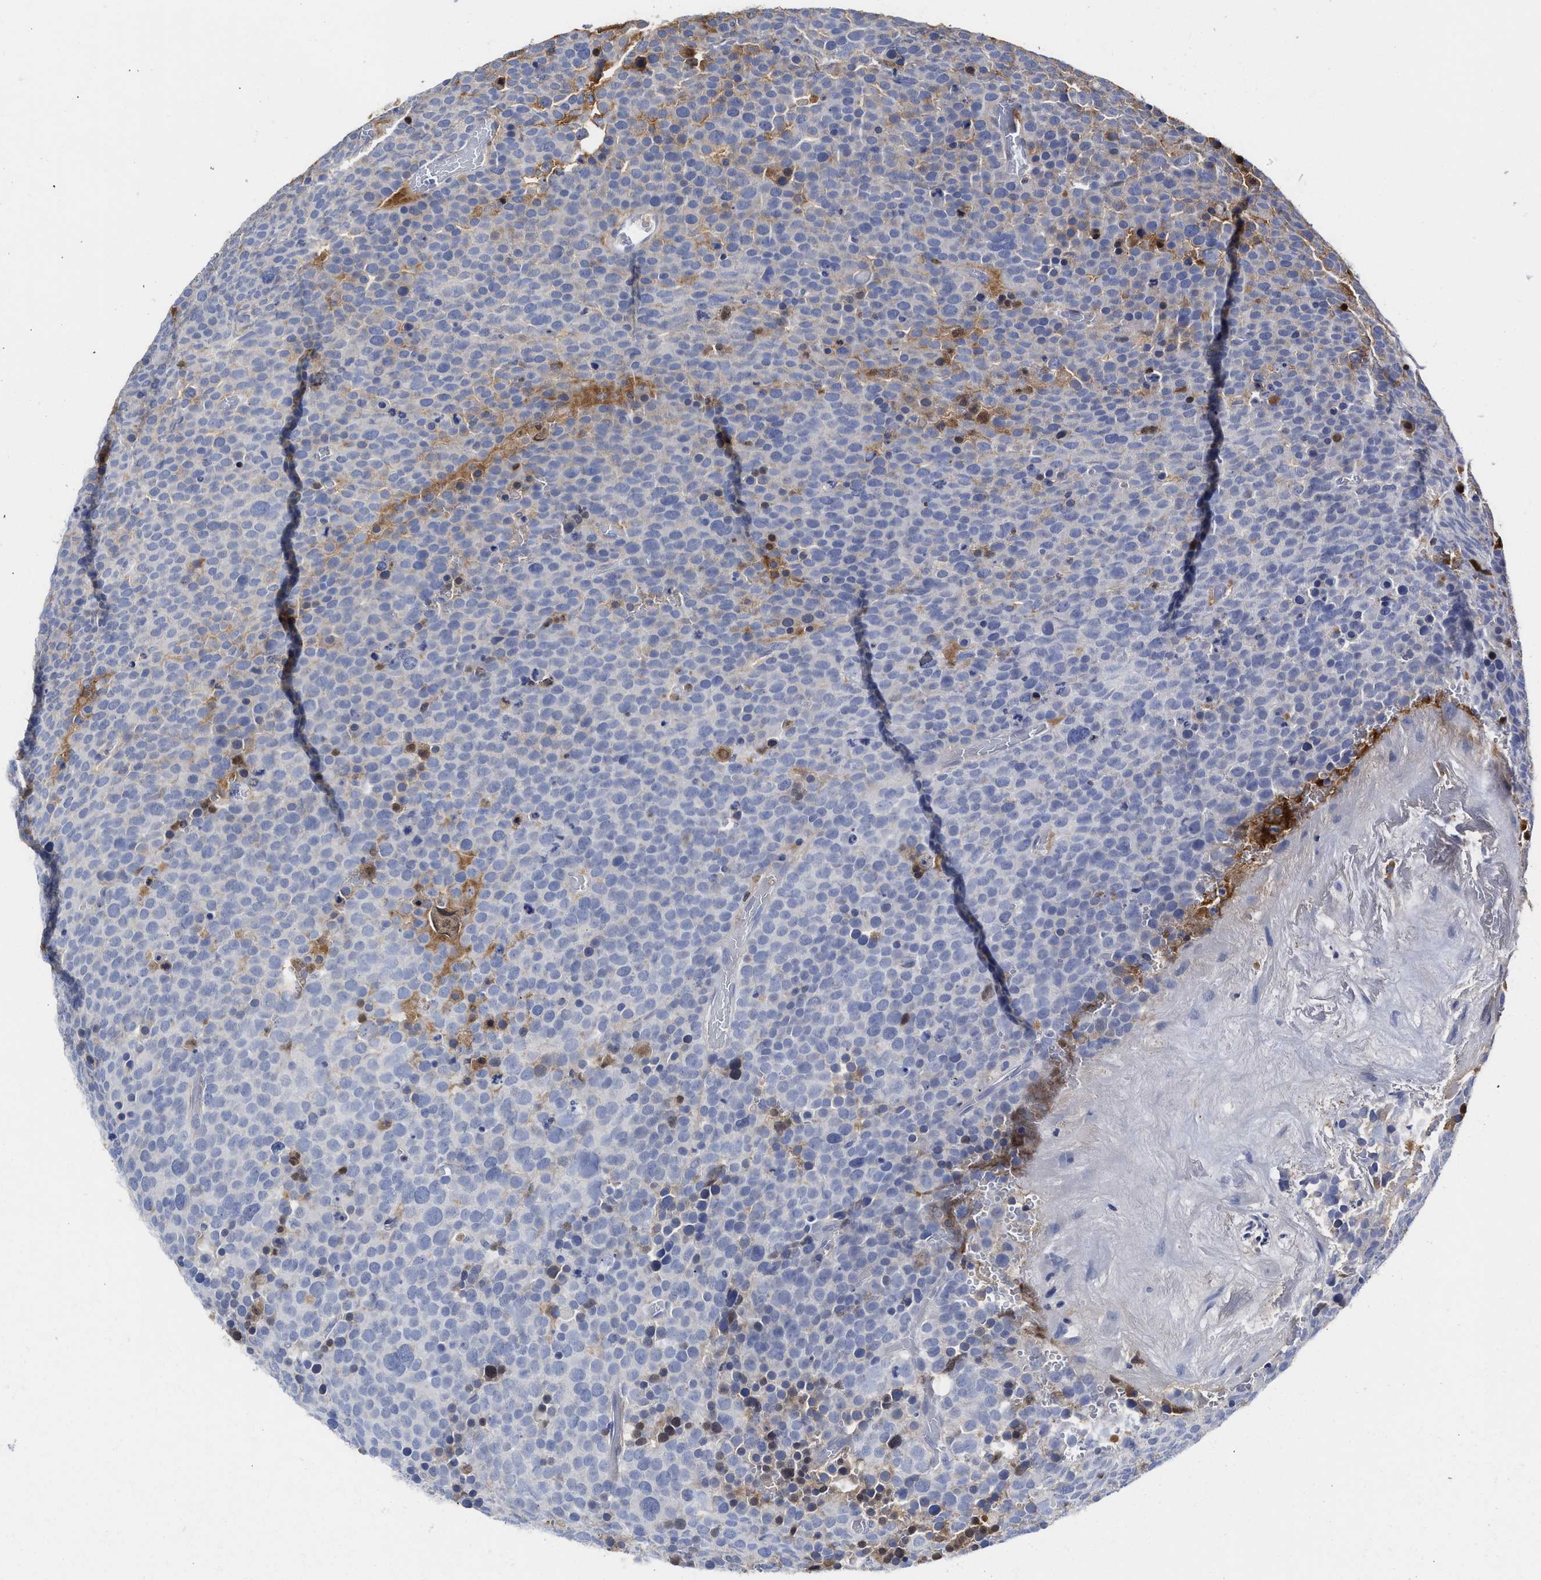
{"staining": {"intensity": "negative", "quantity": "none", "location": "none"}, "tissue": "testis cancer", "cell_type": "Tumor cells", "image_type": "cancer", "snomed": [{"axis": "morphology", "description": "Seminoma, NOS"}, {"axis": "topography", "description": "Testis"}], "caption": "The image shows no significant expression in tumor cells of testis cancer (seminoma). Brightfield microscopy of IHC stained with DAB (brown) and hematoxylin (blue), captured at high magnification.", "gene": "C2", "patient": {"sex": "male", "age": 71}}